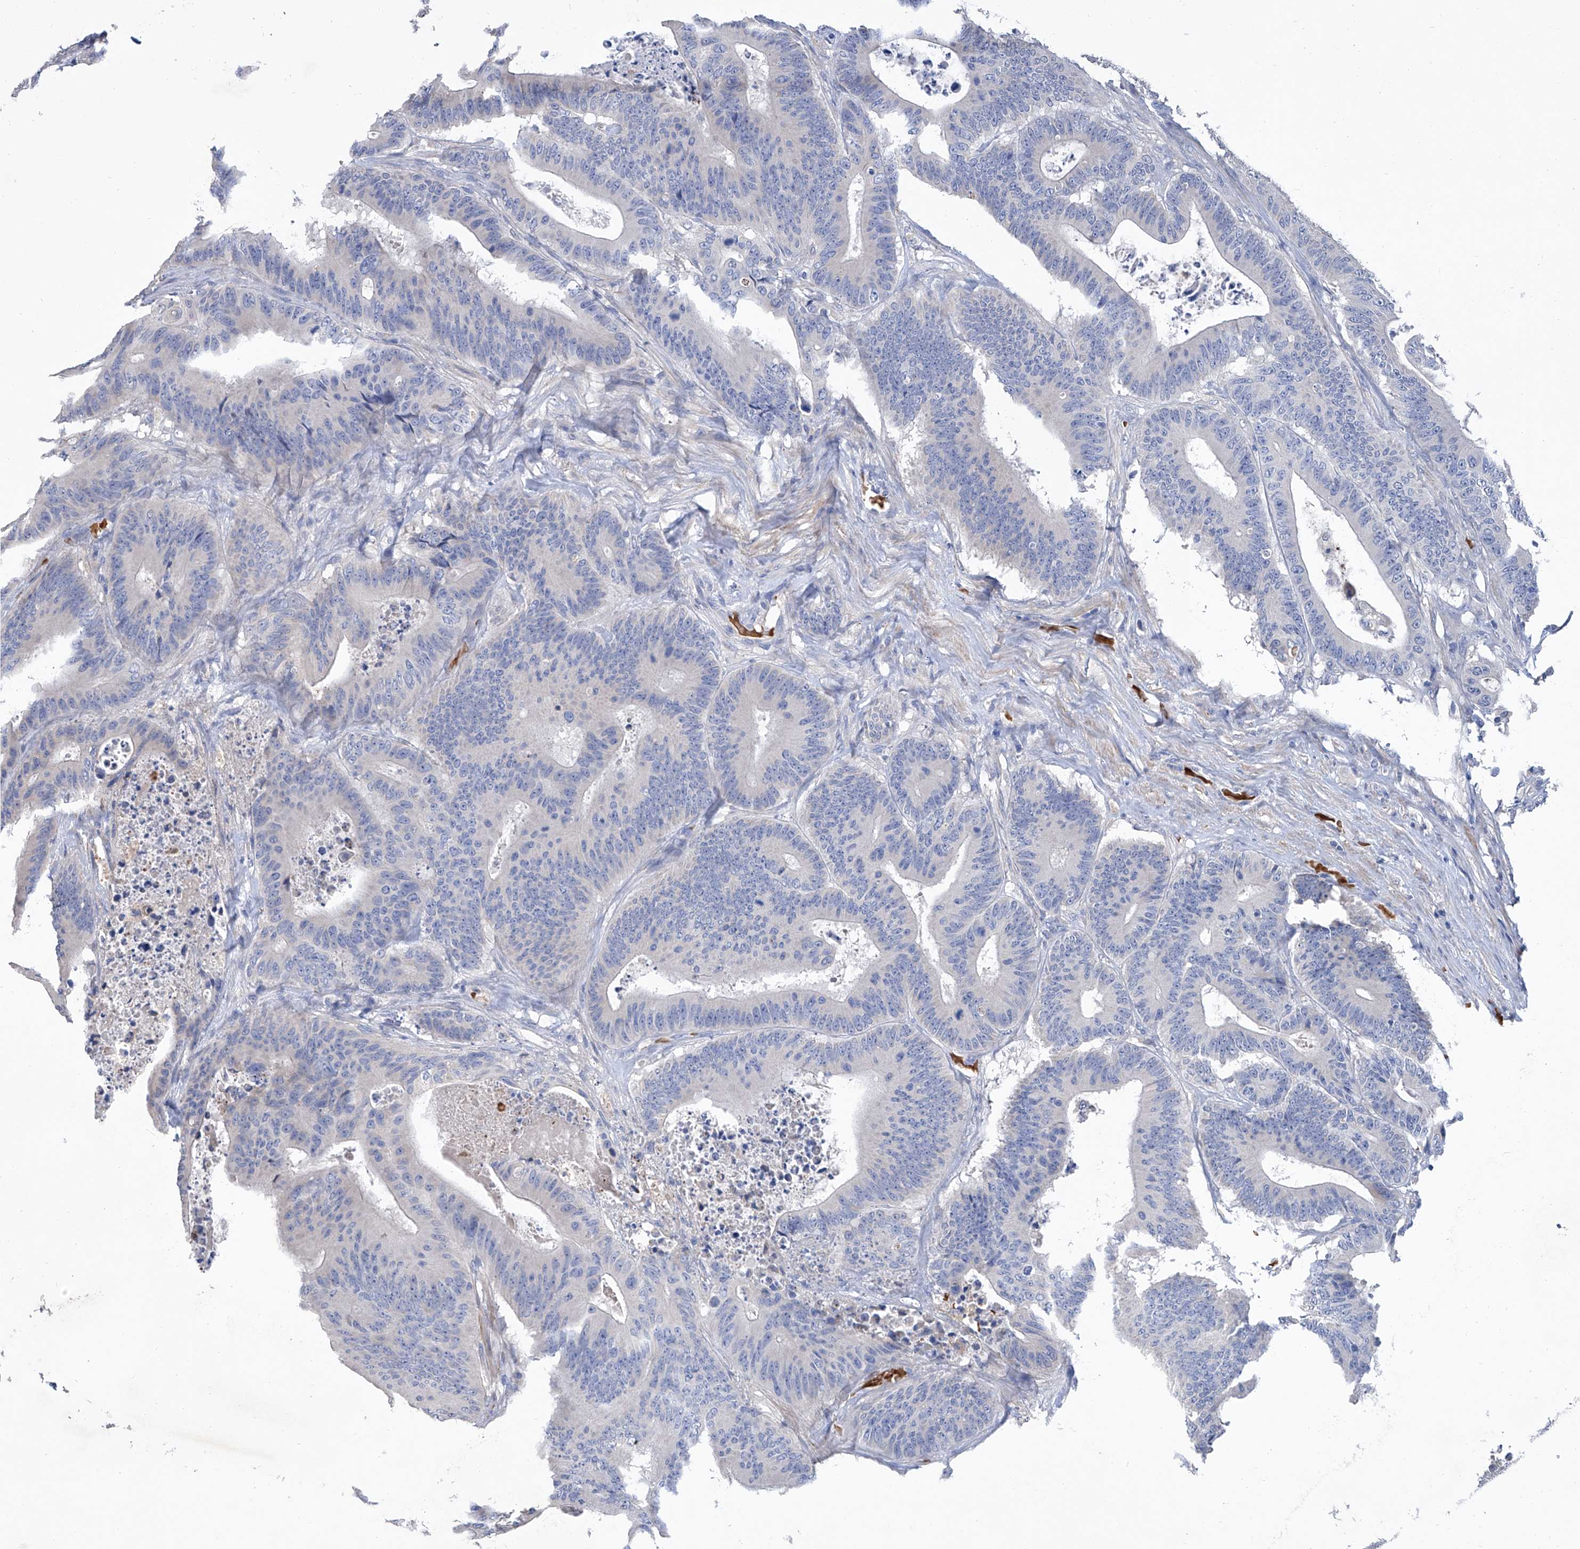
{"staining": {"intensity": "negative", "quantity": "none", "location": "none"}, "tissue": "colorectal cancer", "cell_type": "Tumor cells", "image_type": "cancer", "snomed": [{"axis": "morphology", "description": "Adenocarcinoma, NOS"}, {"axis": "topography", "description": "Colon"}], "caption": "Micrograph shows no protein expression in tumor cells of colorectal cancer (adenocarcinoma) tissue.", "gene": "GPT", "patient": {"sex": "male", "age": 83}}